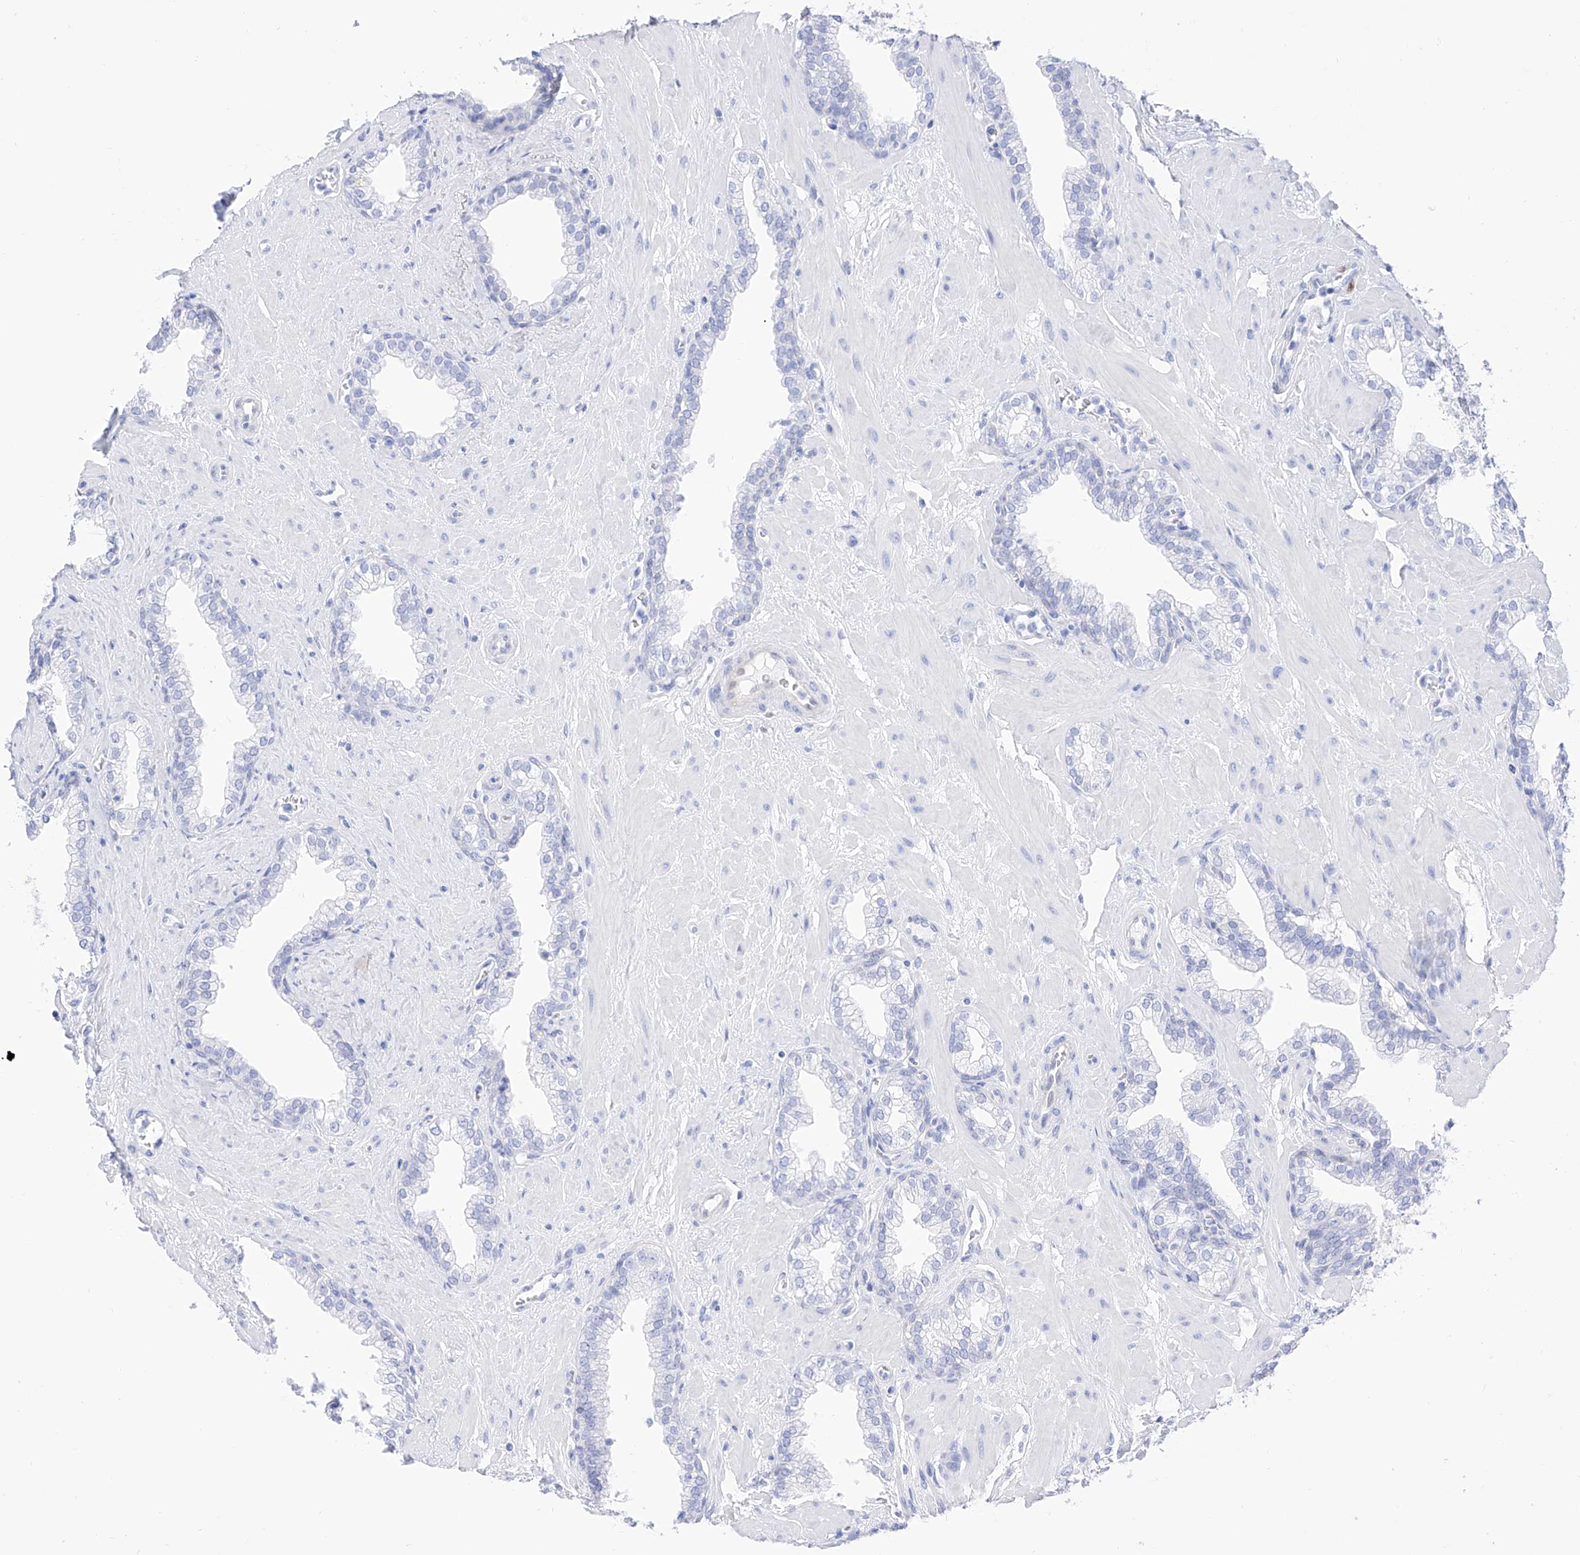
{"staining": {"intensity": "negative", "quantity": "none", "location": "none"}, "tissue": "prostate", "cell_type": "Glandular cells", "image_type": "normal", "snomed": [{"axis": "morphology", "description": "Normal tissue, NOS"}, {"axis": "morphology", "description": "Urothelial carcinoma, Low grade"}, {"axis": "topography", "description": "Urinary bladder"}, {"axis": "topography", "description": "Prostate"}], "caption": "An image of prostate stained for a protein demonstrates no brown staining in glandular cells.", "gene": "TRPC7", "patient": {"sex": "male", "age": 60}}